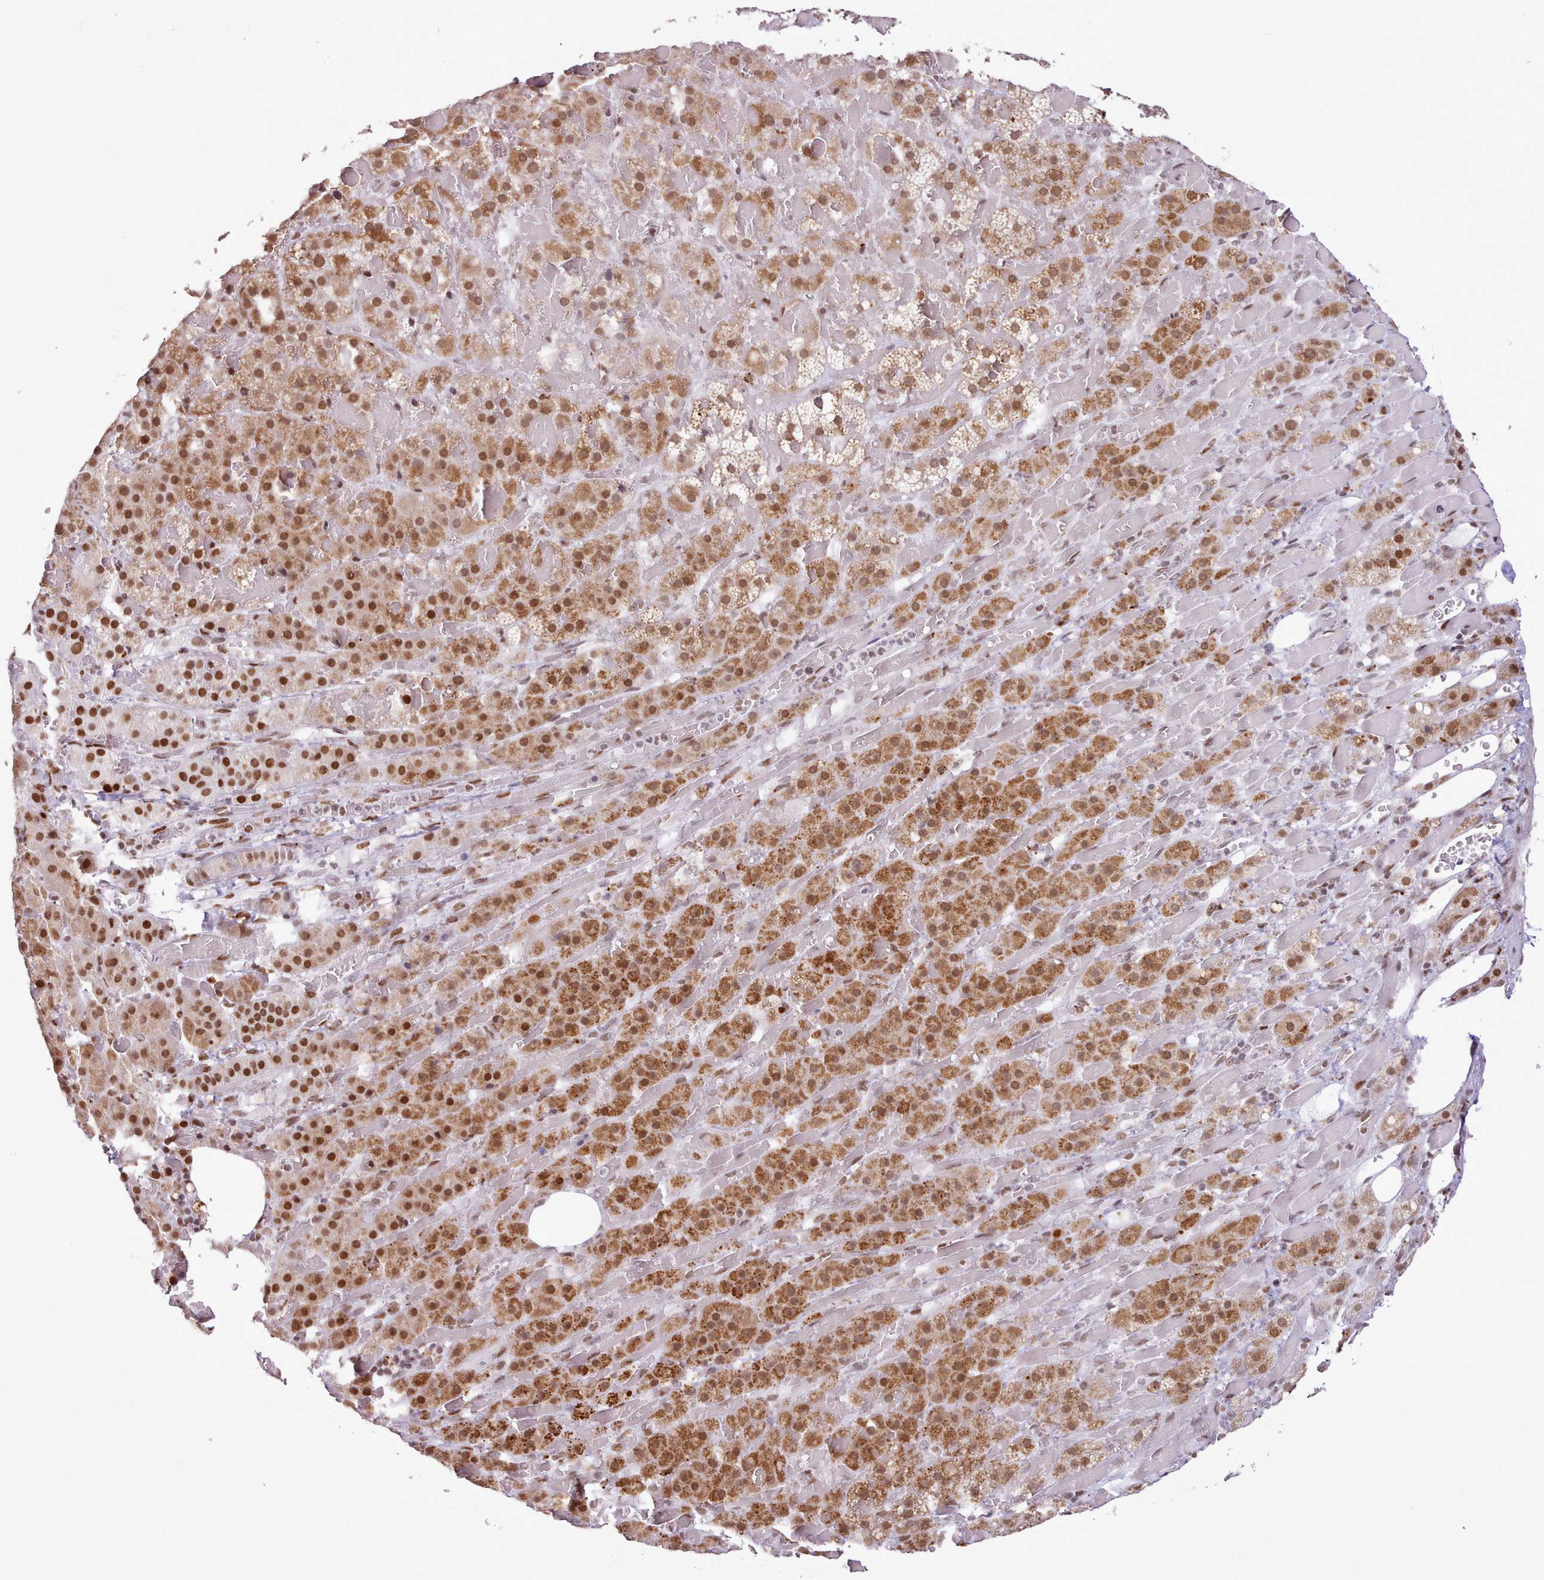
{"staining": {"intensity": "strong", "quantity": "25%-75%", "location": "cytoplasmic/membranous,nuclear"}, "tissue": "adrenal gland", "cell_type": "Glandular cells", "image_type": "normal", "snomed": [{"axis": "morphology", "description": "Normal tissue, NOS"}, {"axis": "topography", "description": "Adrenal gland"}], "caption": "Strong cytoplasmic/membranous,nuclear expression for a protein is identified in approximately 25%-75% of glandular cells of benign adrenal gland using immunohistochemistry.", "gene": "TAF15", "patient": {"sex": "female", "age": 59}}